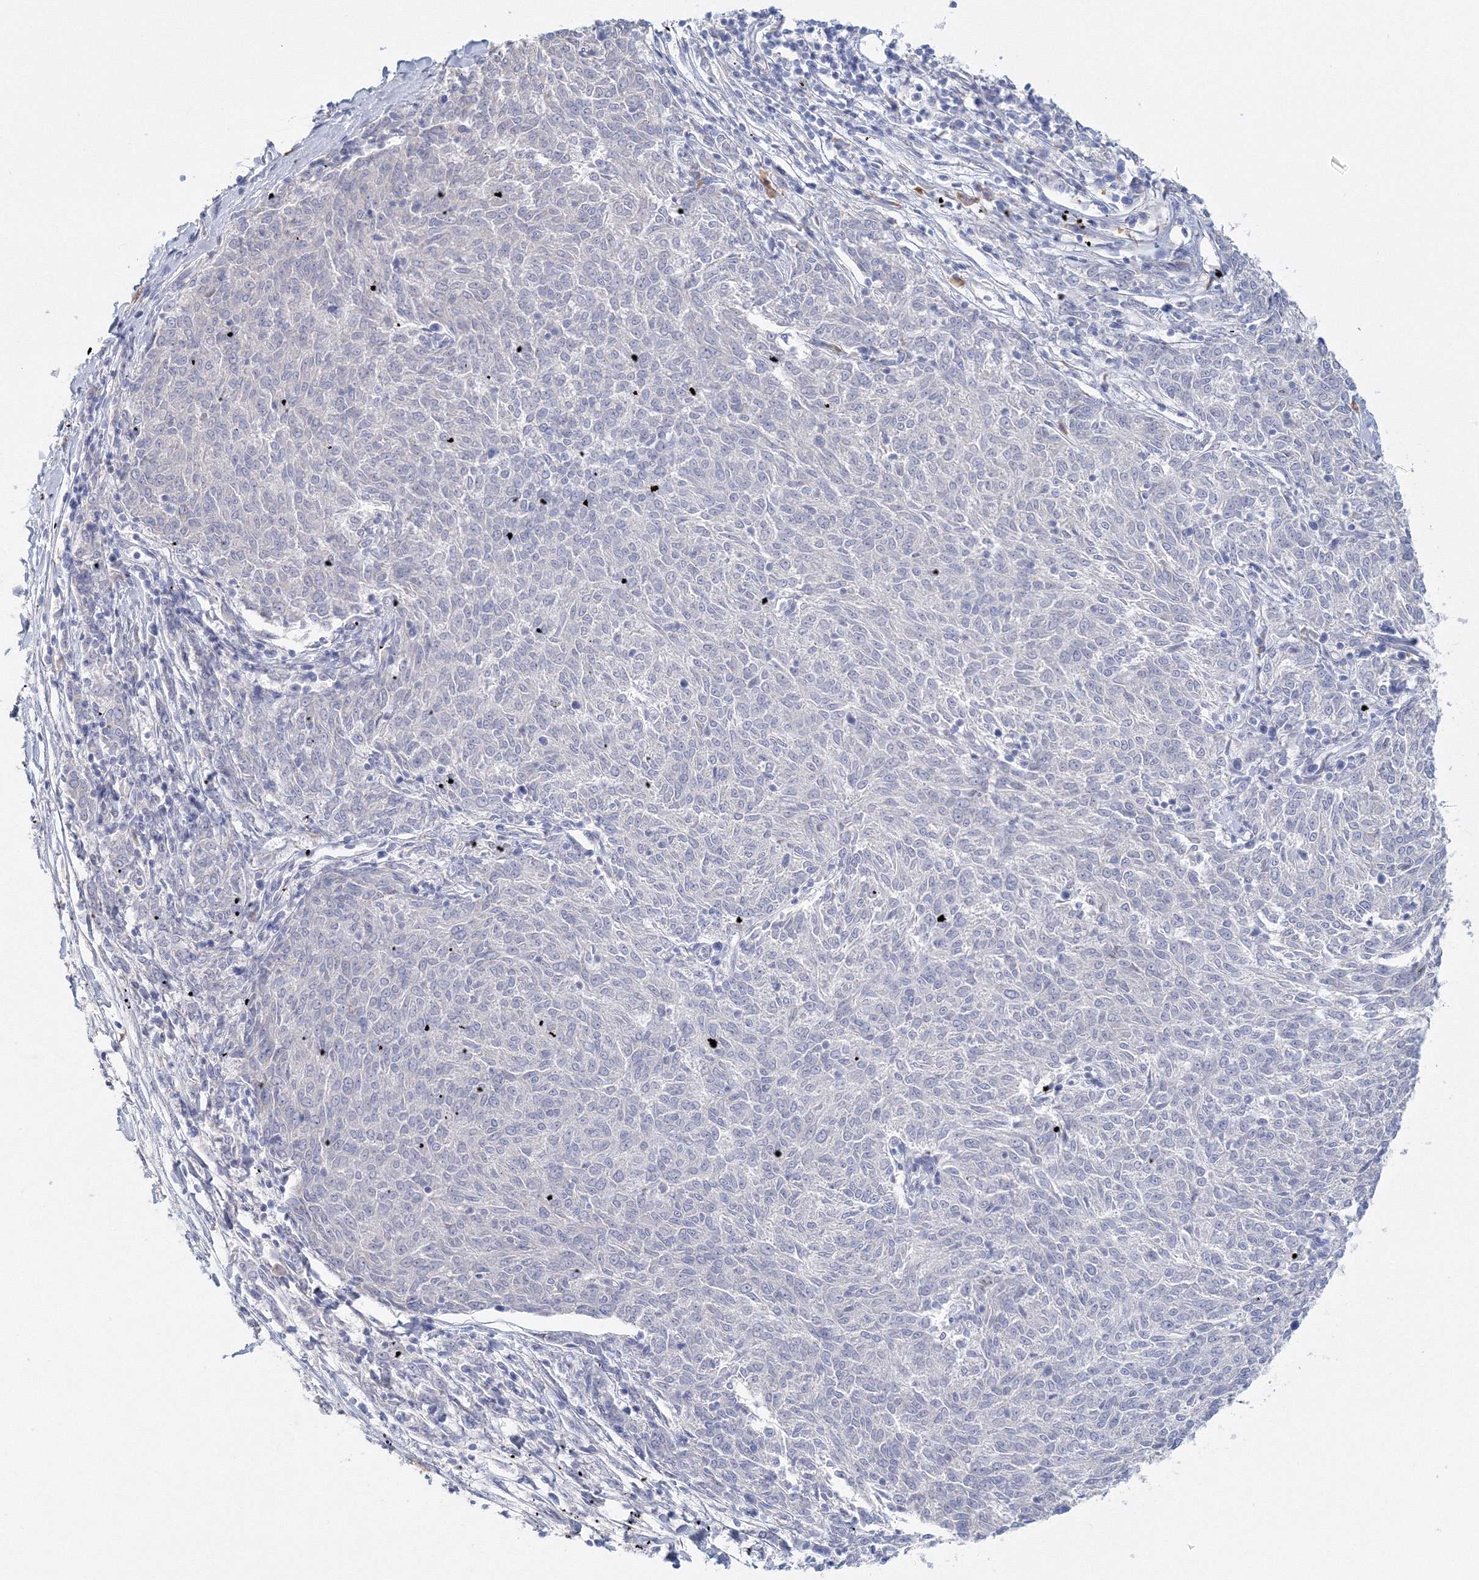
{"staining": {"intensity": "negative", "quantity": "none", "location": "none"}, "tissue": "melanoma", "cell_type": "Tumor cells", "image_type": "cancer", "snomed": [{"axis": "morphology", "description": "Malignant melanoma, NOS"}, {"axis": "topography", "description": "Skin"}], "caption": "The immunohistochemistry (IHC) micrograph has no significant staining in tumor cells of melanoma tissue. (Brightfield microscopy of DAB immunohistochemistry (IHC) at high magnification).", "gene": "VSIG1", "patient": {"sex": "female", "age": 72}}